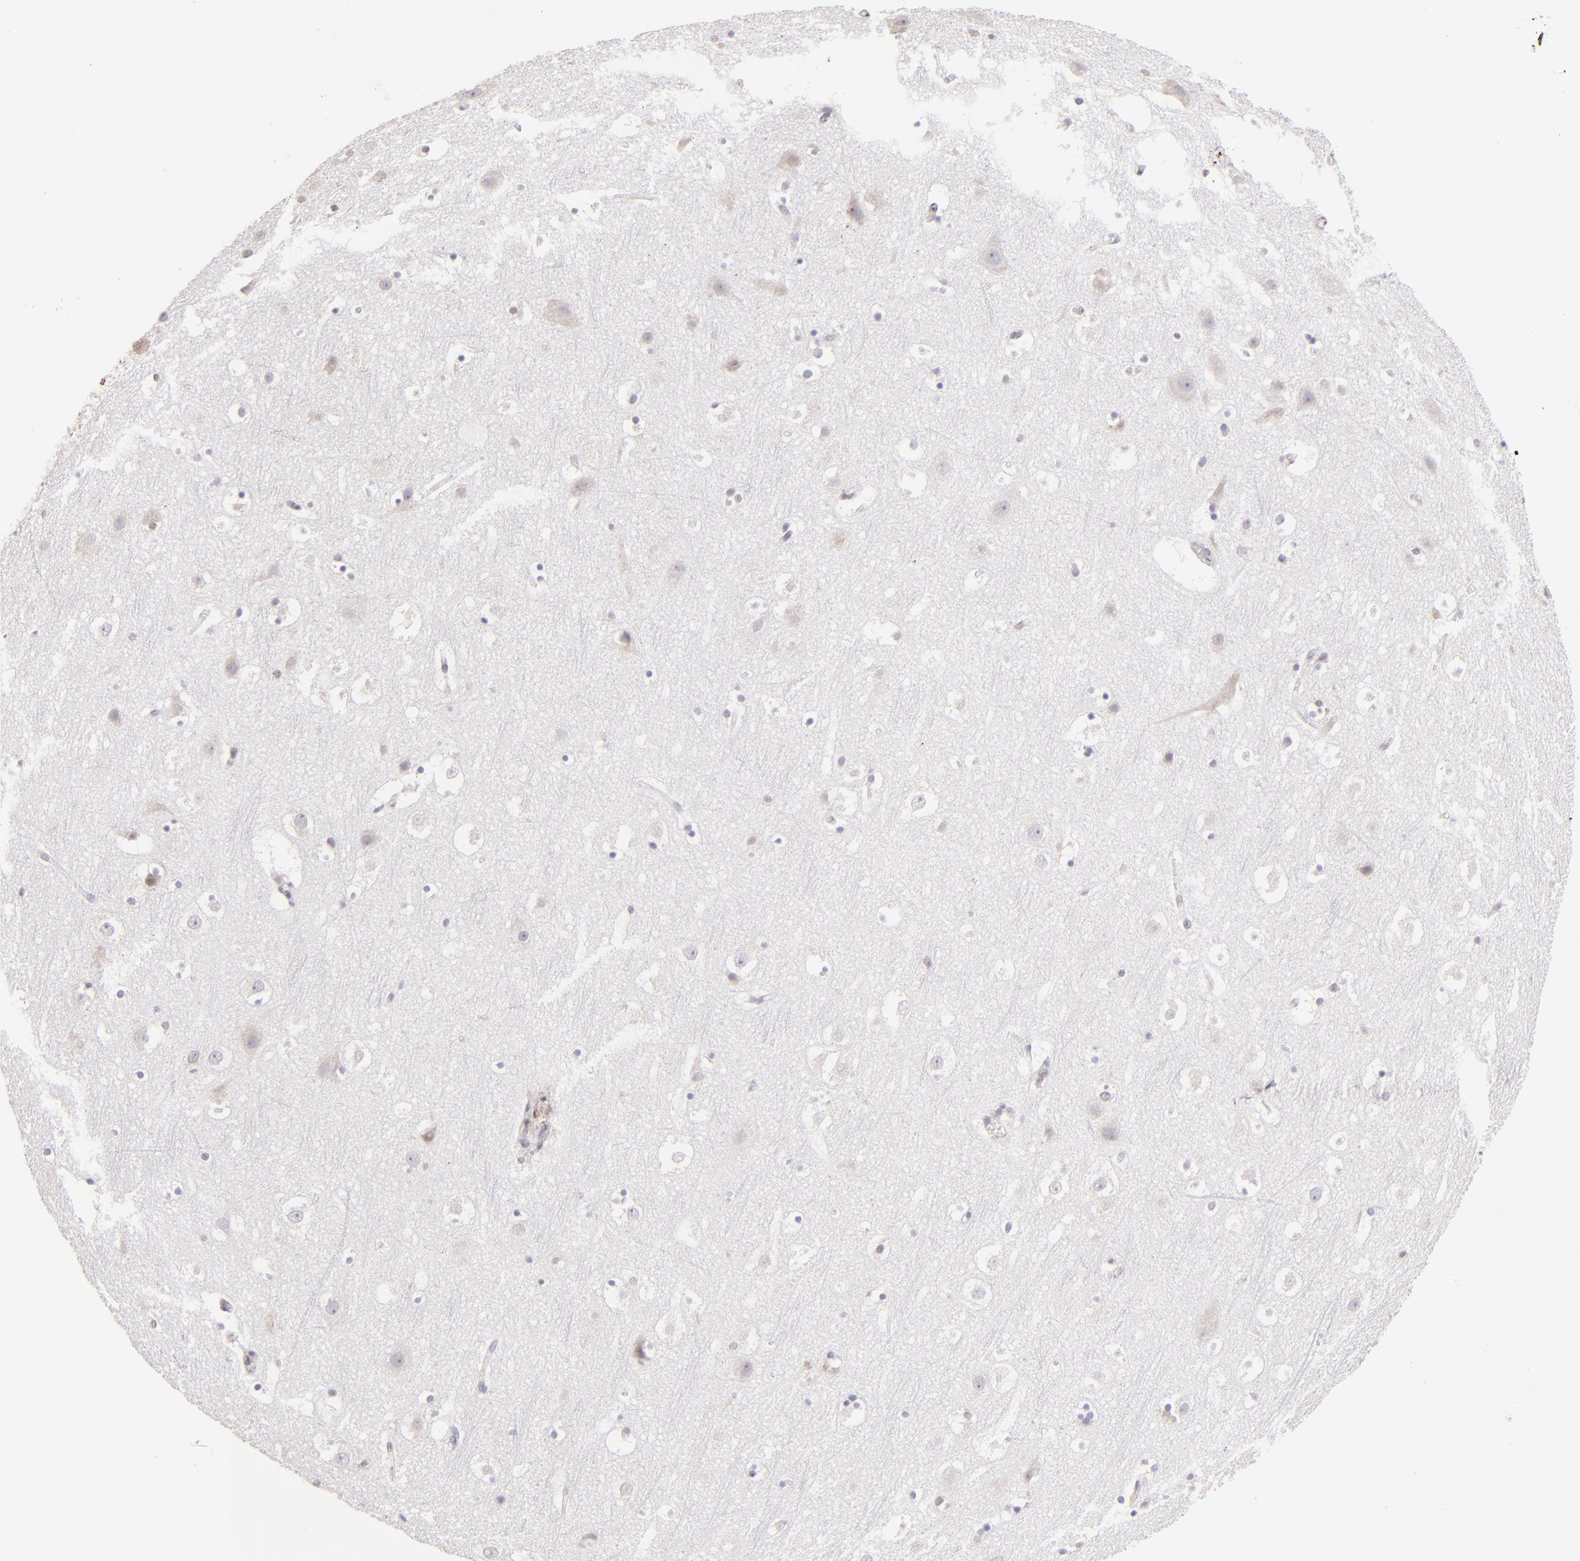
{"staining": {"intensity": "negative", "quantity": "none", "location": "none"}, "tissue": "cerebral cortex", "cell_type": "Endothelial cells", "image_type": "normal", "snomed": [{"axis": "morphology", "description": "Normal tissue, NOS"}, {"axis": "topography", "description": "Cerebral cortex"}], "caption": "A high-resolution histopathology image shows IHC staining of benign cerebral cortex, which reveals no significant expression in endothelial cells. (DAB (3,3'-diaminobenzidine) immunohistochemistry with hematoxylin counter stain).", "gene": "MAGEA1", "patient": {"sex": "male", "age": 45}}